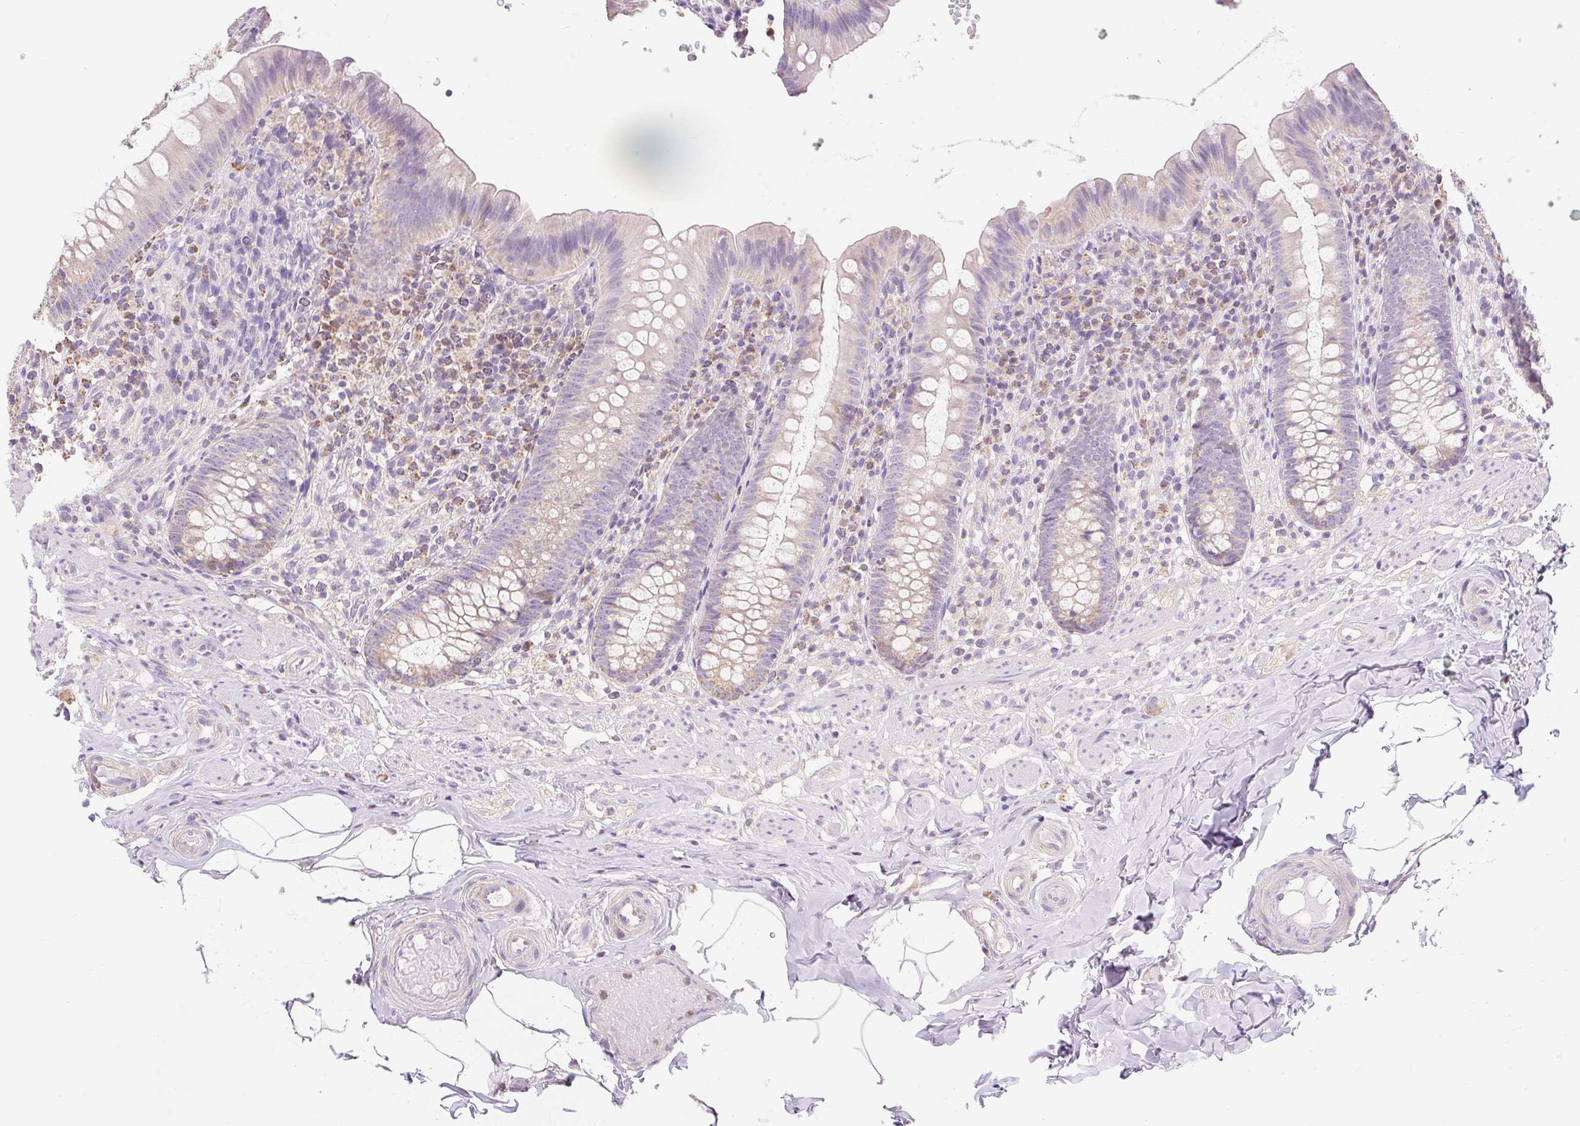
{"staining": {"intensity": "weak", "quantity": "<25%", "location": "cytoplasmic/membranous"}, "tissue": "appendix", "cell_type": "Glandular cells", "image_type": "normal", "snomed": [{"axis": "morphology", "description": "Normal tissue, NOS"}, {"axis": "topography", "description": "Appendix"}], "caption": "Immunohistochemistry (IHC) micrograph of benign appendix stained for a protein (brown), which reveals no expression in glandular cells.", "gene": "DHX35", "patient": {"sex": "male", "age": 55}}